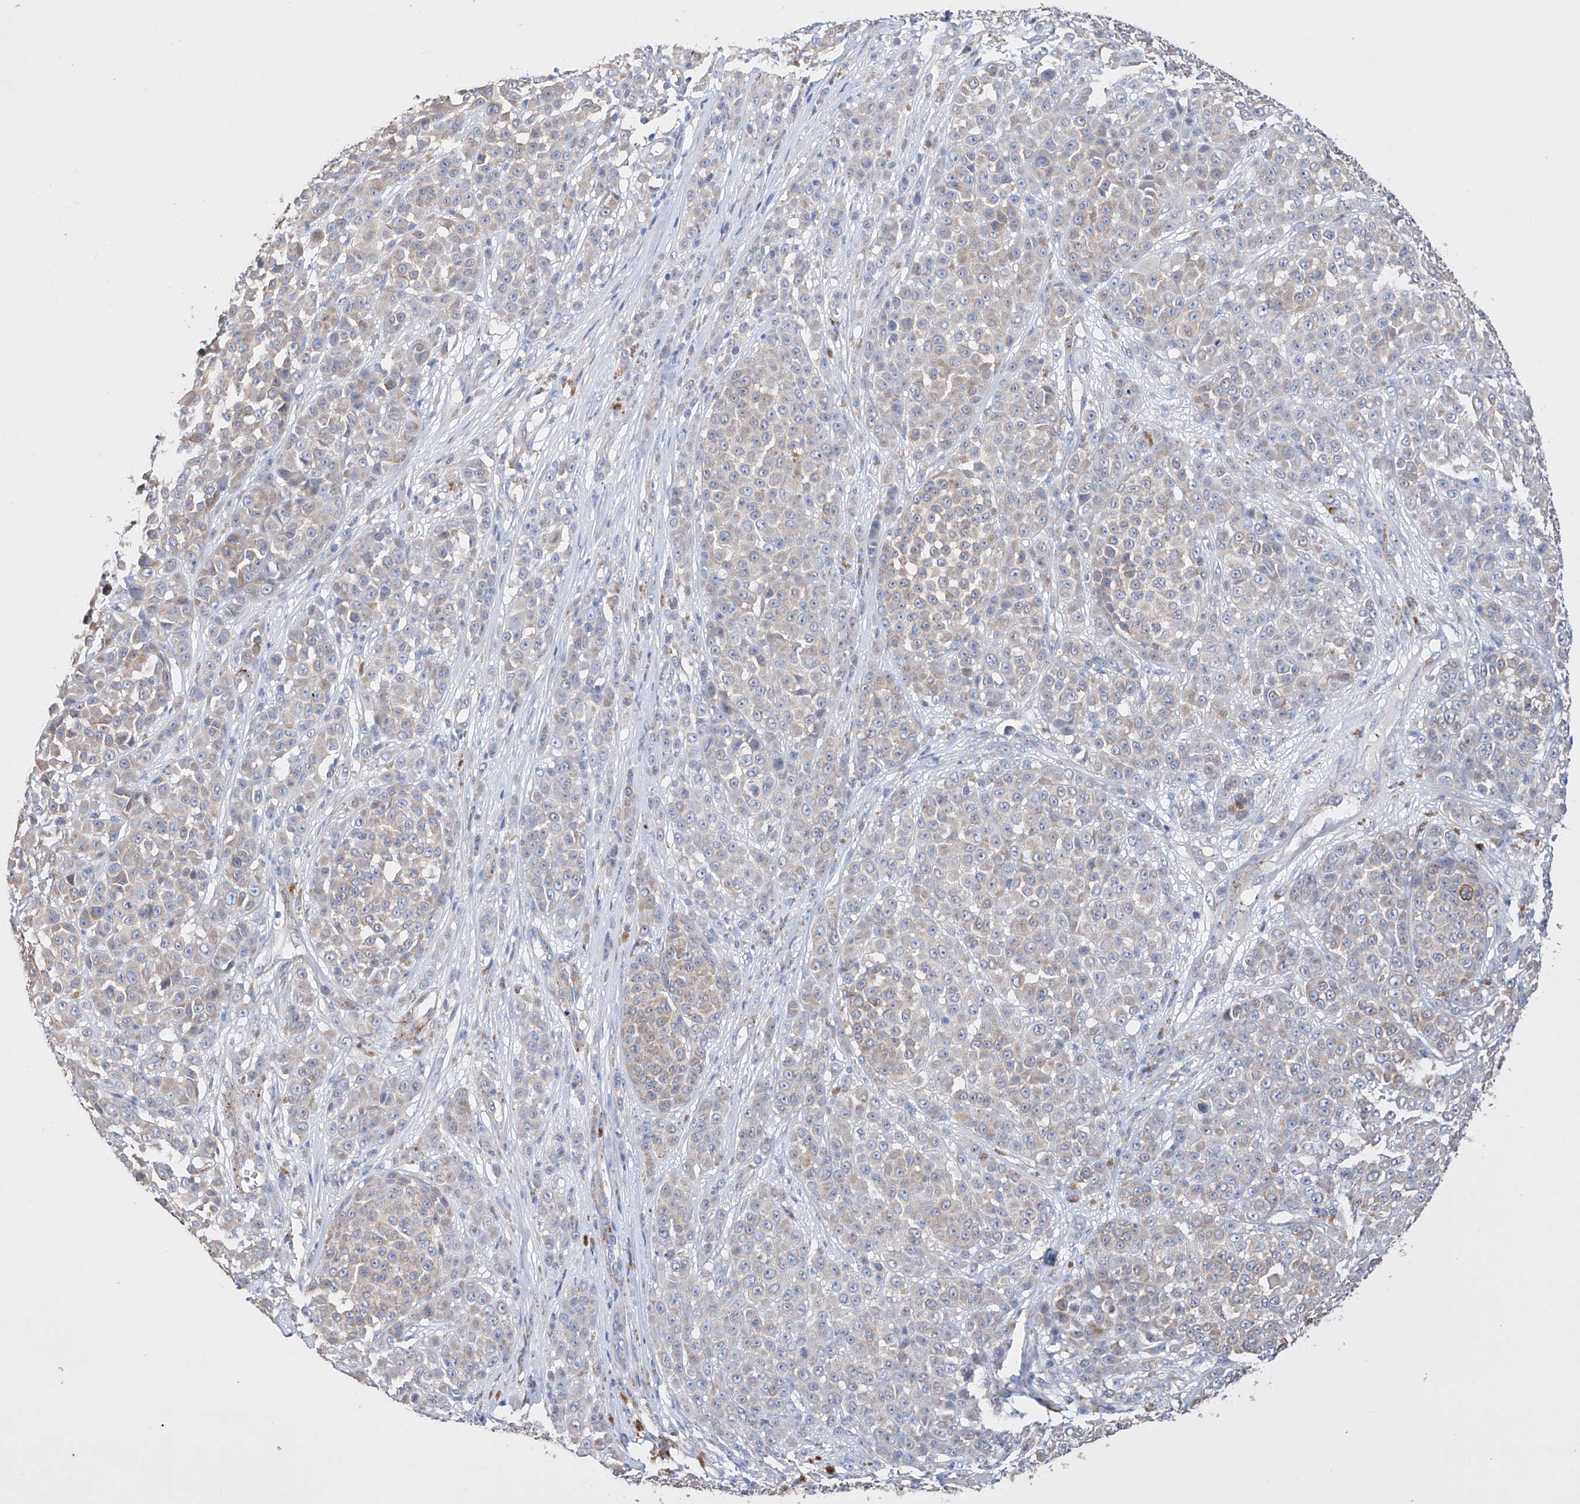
{"staining": {"intensity": "weak", "quantity": "25%-75%", "location": "cytoplasmic/membranous"}, "tissue": "melanoma", "cell_type": "Tumor cells", "image_type": "cancer", "snomed": [{"axis": "morphology", "description": "Malignant melanoma, NOS"}, {"axis": "topography", "description": "Skin"}], "caption": "Immunohistochemistry (IHC) histopathology image of human malignant melanoma stained for a protein (brown), which shows low levels of weak cytoplasmic/membranous staining in about 25%-75% of tumor cells.", "gene": "AFG1L", "patient": {"sex": "female", "age": 94}}